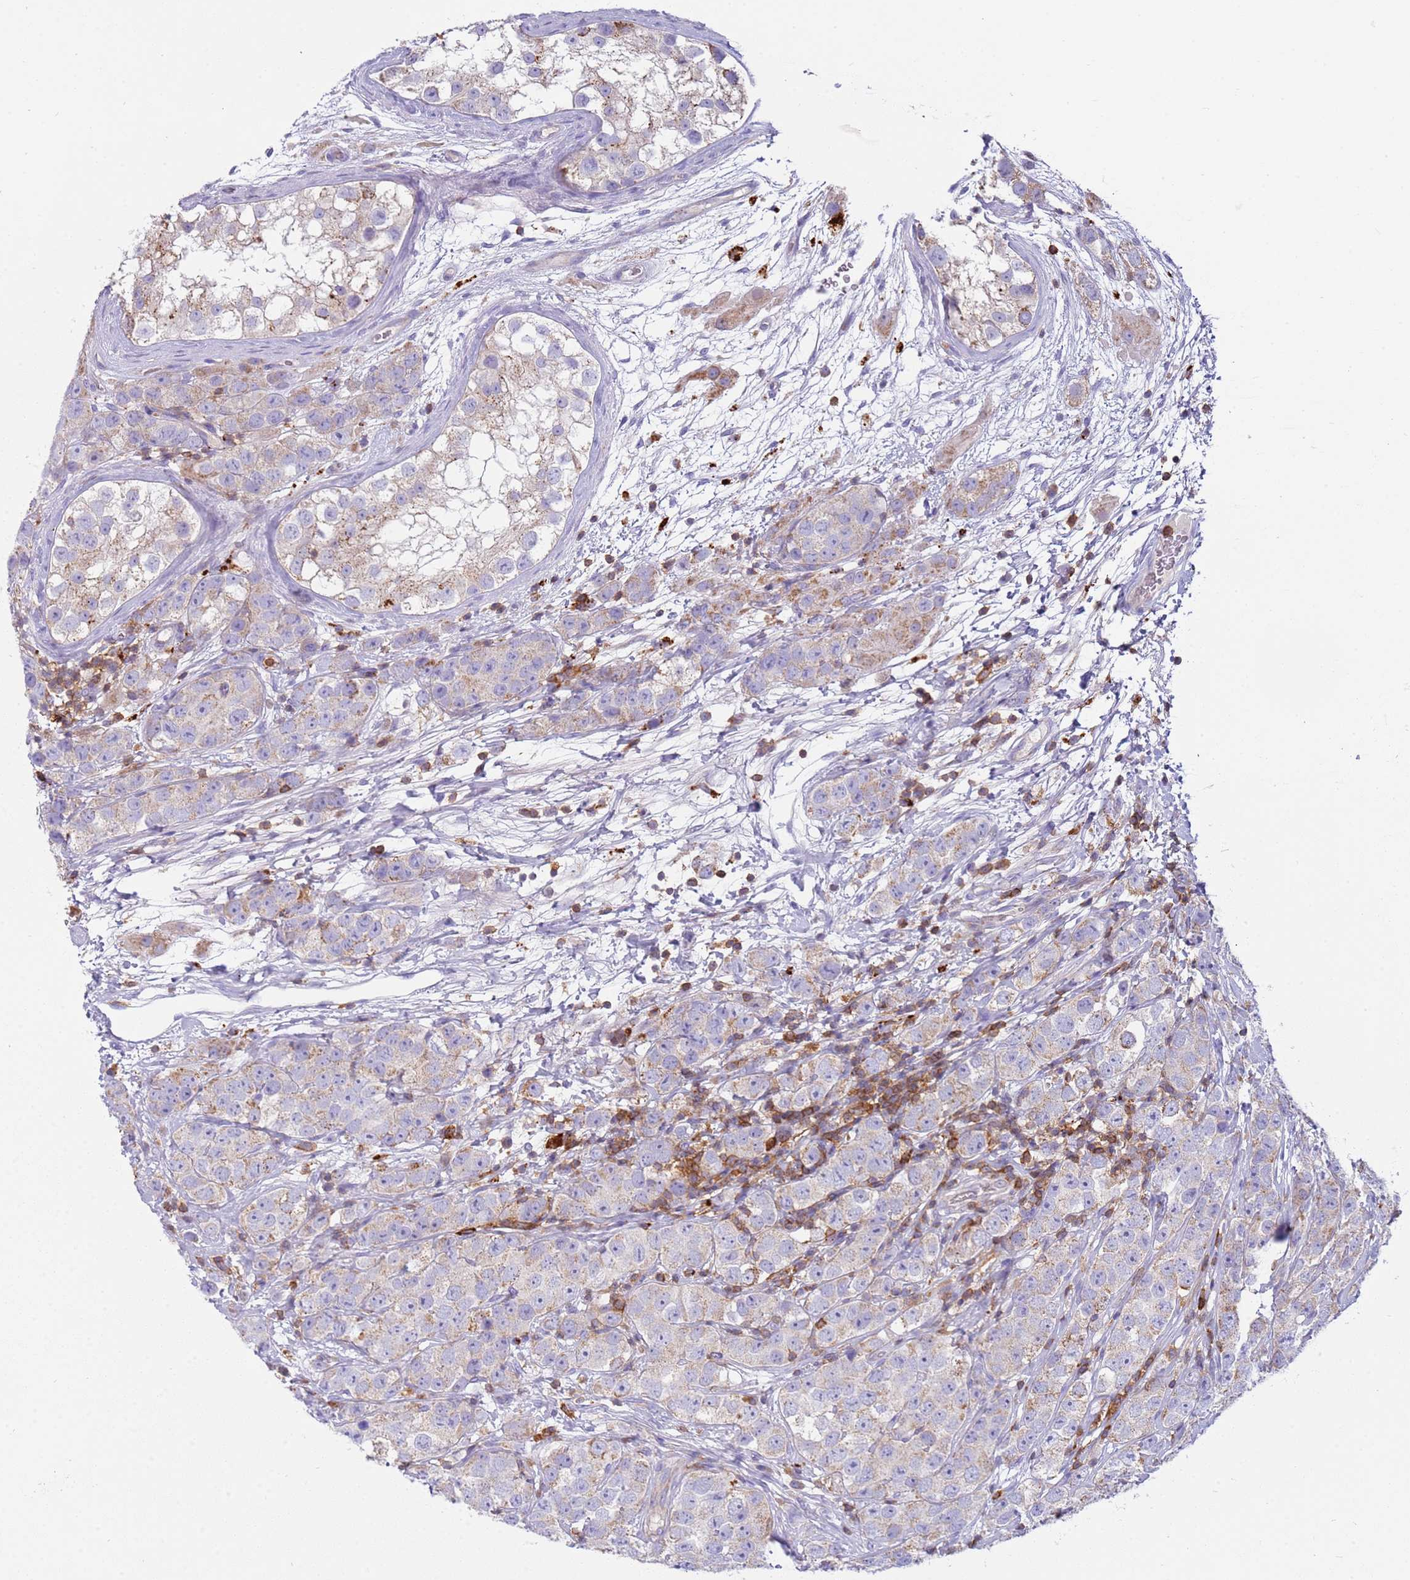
{"staining": {"intensity": "moderate", "quantity": "<25%", "location": "cytoplasmic/membranous"}, "tissue": "testis cancer", "cell_type": "Tumor cells", "image_type": "cancer", "snomed": [{"axis": "morphology", "description": "Seminoma, NOS"}, {"axis": "topography", "description": "Testis"}], "caption": "A low amount of moderate cytoplasmic/membranous positivity is appreciated in approximately <25% of tumor cells in seminoma (testis) tissue.", "gene": "TTPAL", "patient": {"sex": "male", "age": 28}}